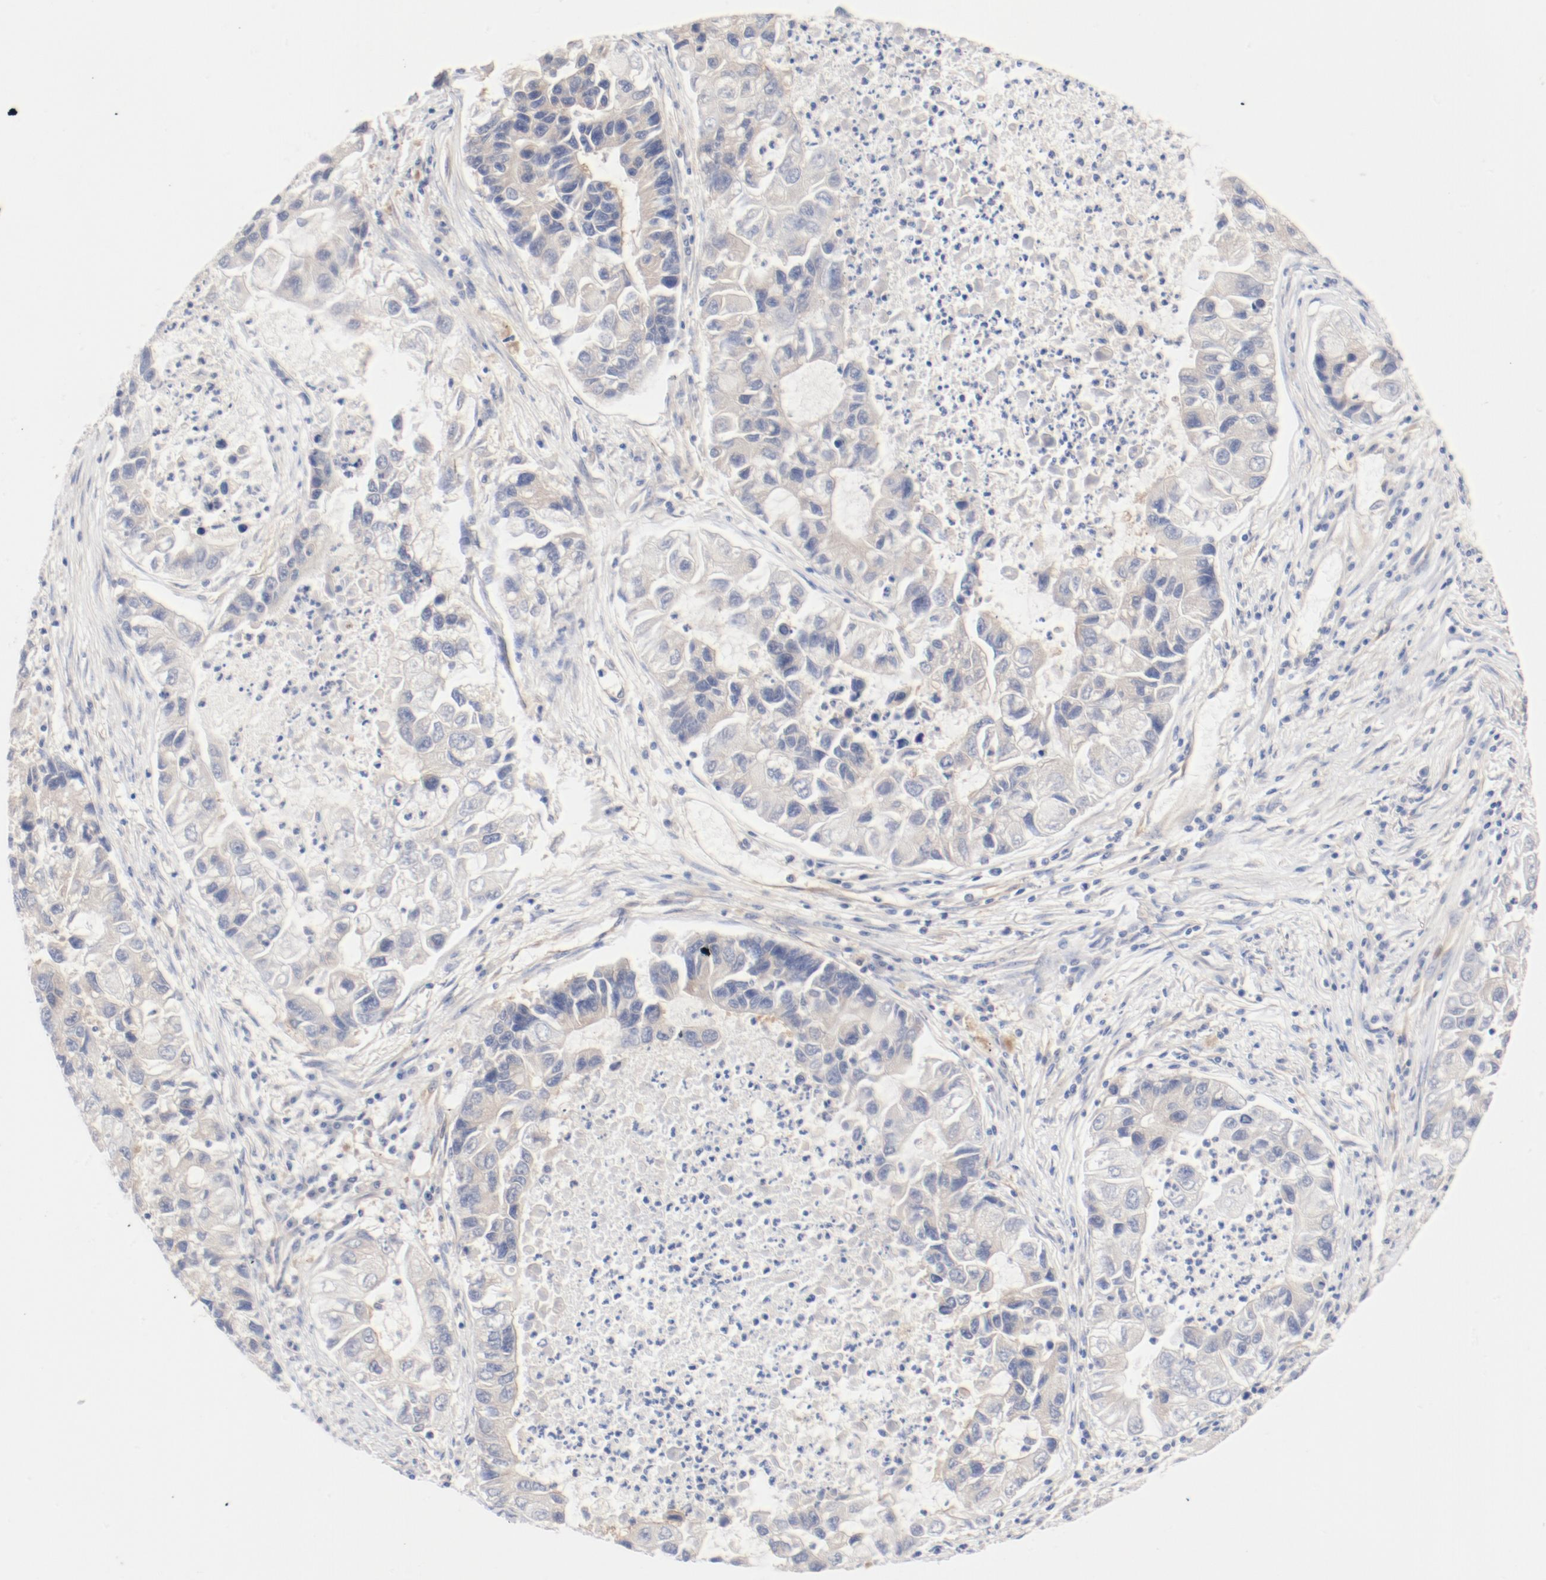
{"staining": {"intensity": "weak", "quantity": "25%-75%", "location": "cytoplasmic/membranous"}, "tissue": "lung cancer", "cell_type": "Tumor cells", "image_type": "cancer", "snomed": [{"axis": "morphology", "description": "Adenocarcinoma, NOS"}, {"axis": "topography", "description": "Lung"}], "caption": "Immunohistochemical staining of human lung cancer displays weak cytoplasmic/membranous protein staining in about 25%-75% of tumor cells.", "gene": "DYNC1H1", "patient": {"sex": "female", "age": 51}}